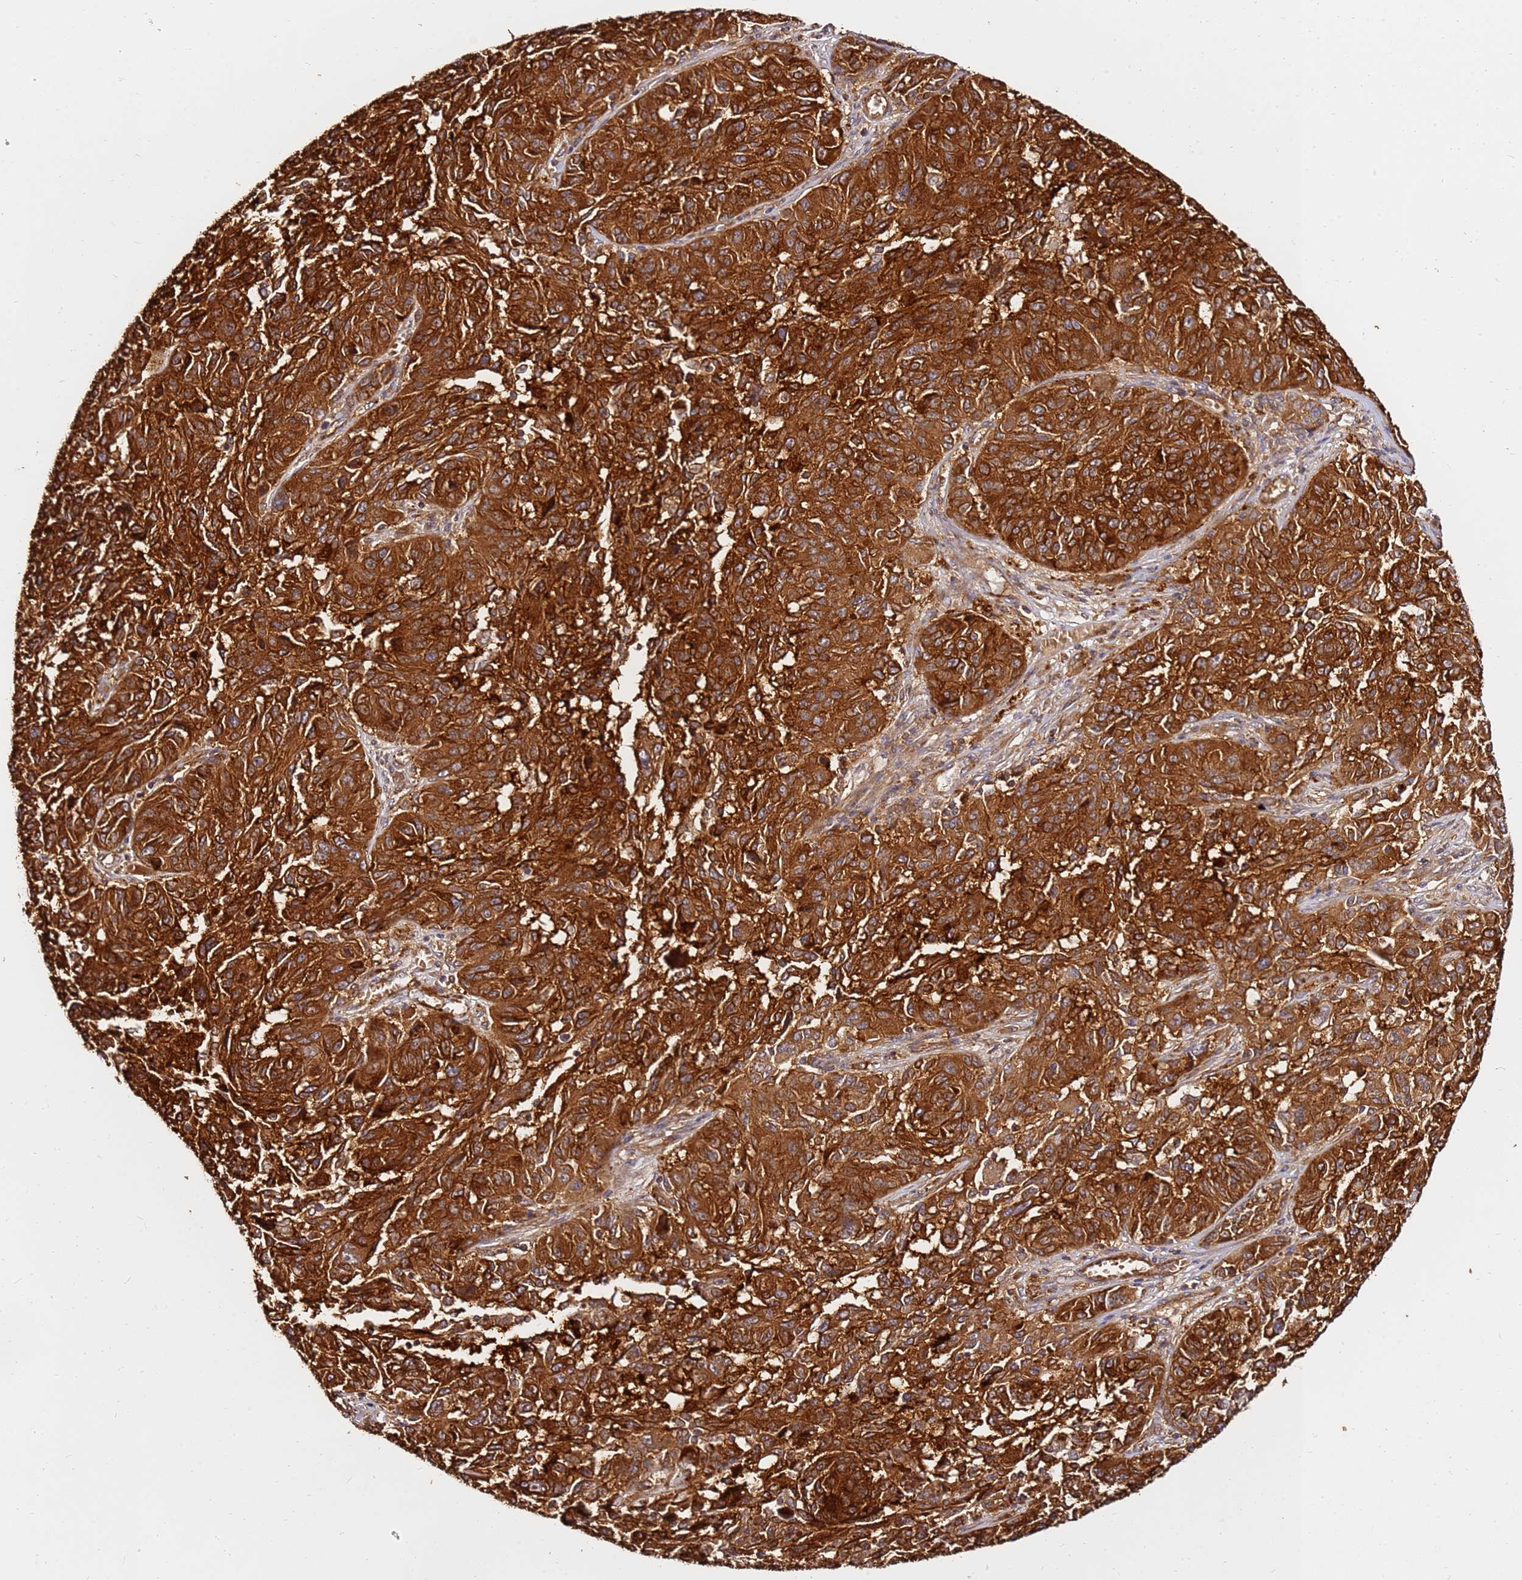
{"staining": {"intensity": "strong", "quantity": ">75%", "location": "cytoplasmic/membranous"}, "tissue": "melanoma", "cell_type": "Tumor cells", "image_type": "cancer", "snomed": [{"axis": "morphology", "description": "Malignant melanoma, NOS"}, {"axis": "topography", "description": "Skin"}], "caption": "This photomicrograph displays IHC staining of human malignant melanoma, with high strong cytoplasmic/membranous expression in about >75% of tumor cells.", "gene": "DVL3", "patient": {"sex": "male", "age": 53}}